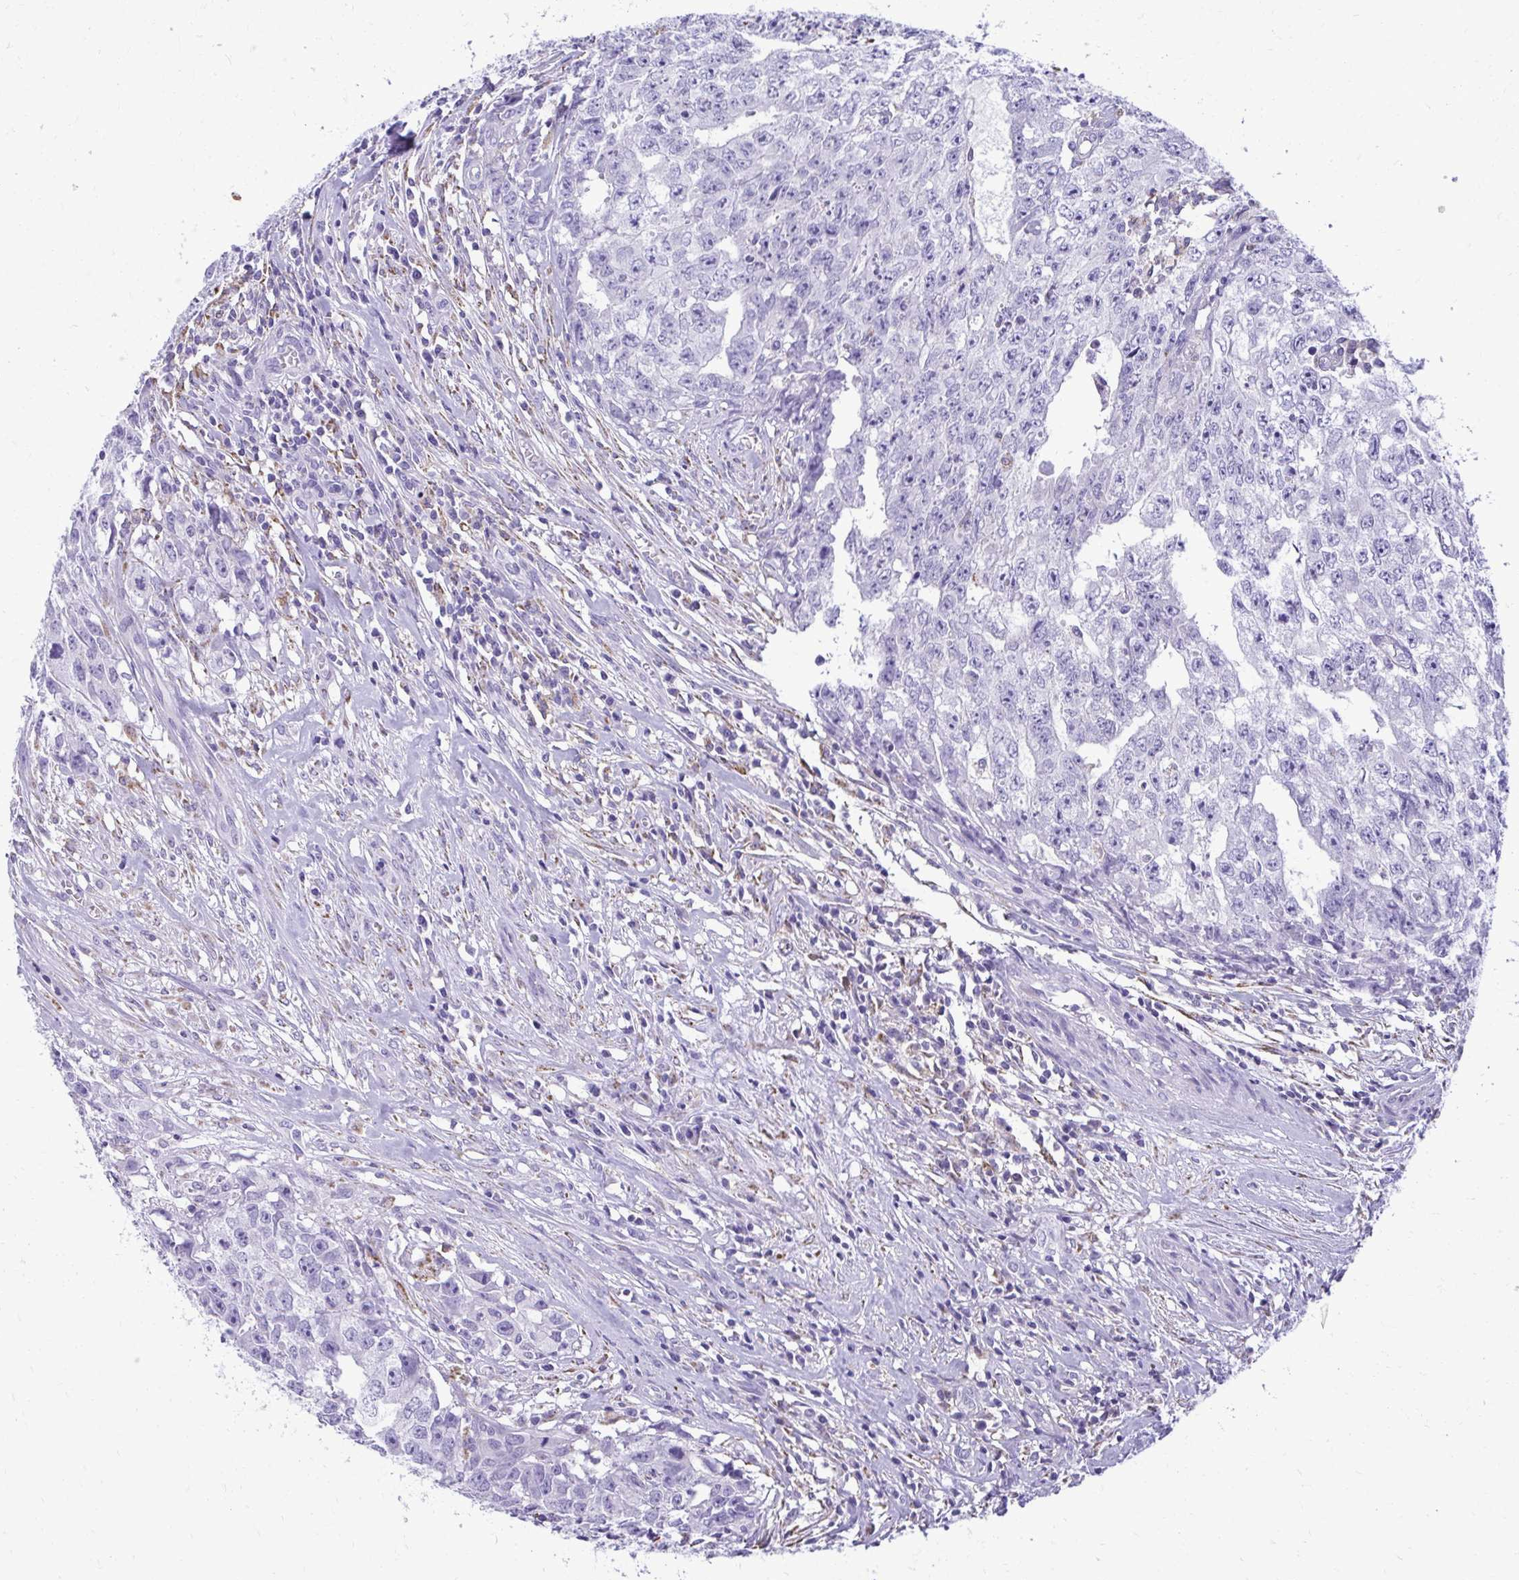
{"staining": {"intensity": "negative", "quantity": "none", "location": "none"}, "tissue": "testis cancer", "cell_type": "Tumor cells", "image_type": "cancer", "snomed": [{"axis": "morphology", "description": "Carcinoma, Embryonal, NOS"}, {"axis": "morphology", "description": "Teratoma, malignant, NOS"}, {"axis": "topography", "description": "Testis"}], "caption": "Testis cancer was stained to show a protein in brown. There is no significant staining in tumor cells.", "gene": "AIG1", "patient": {"sex": "male", "age": 24}}